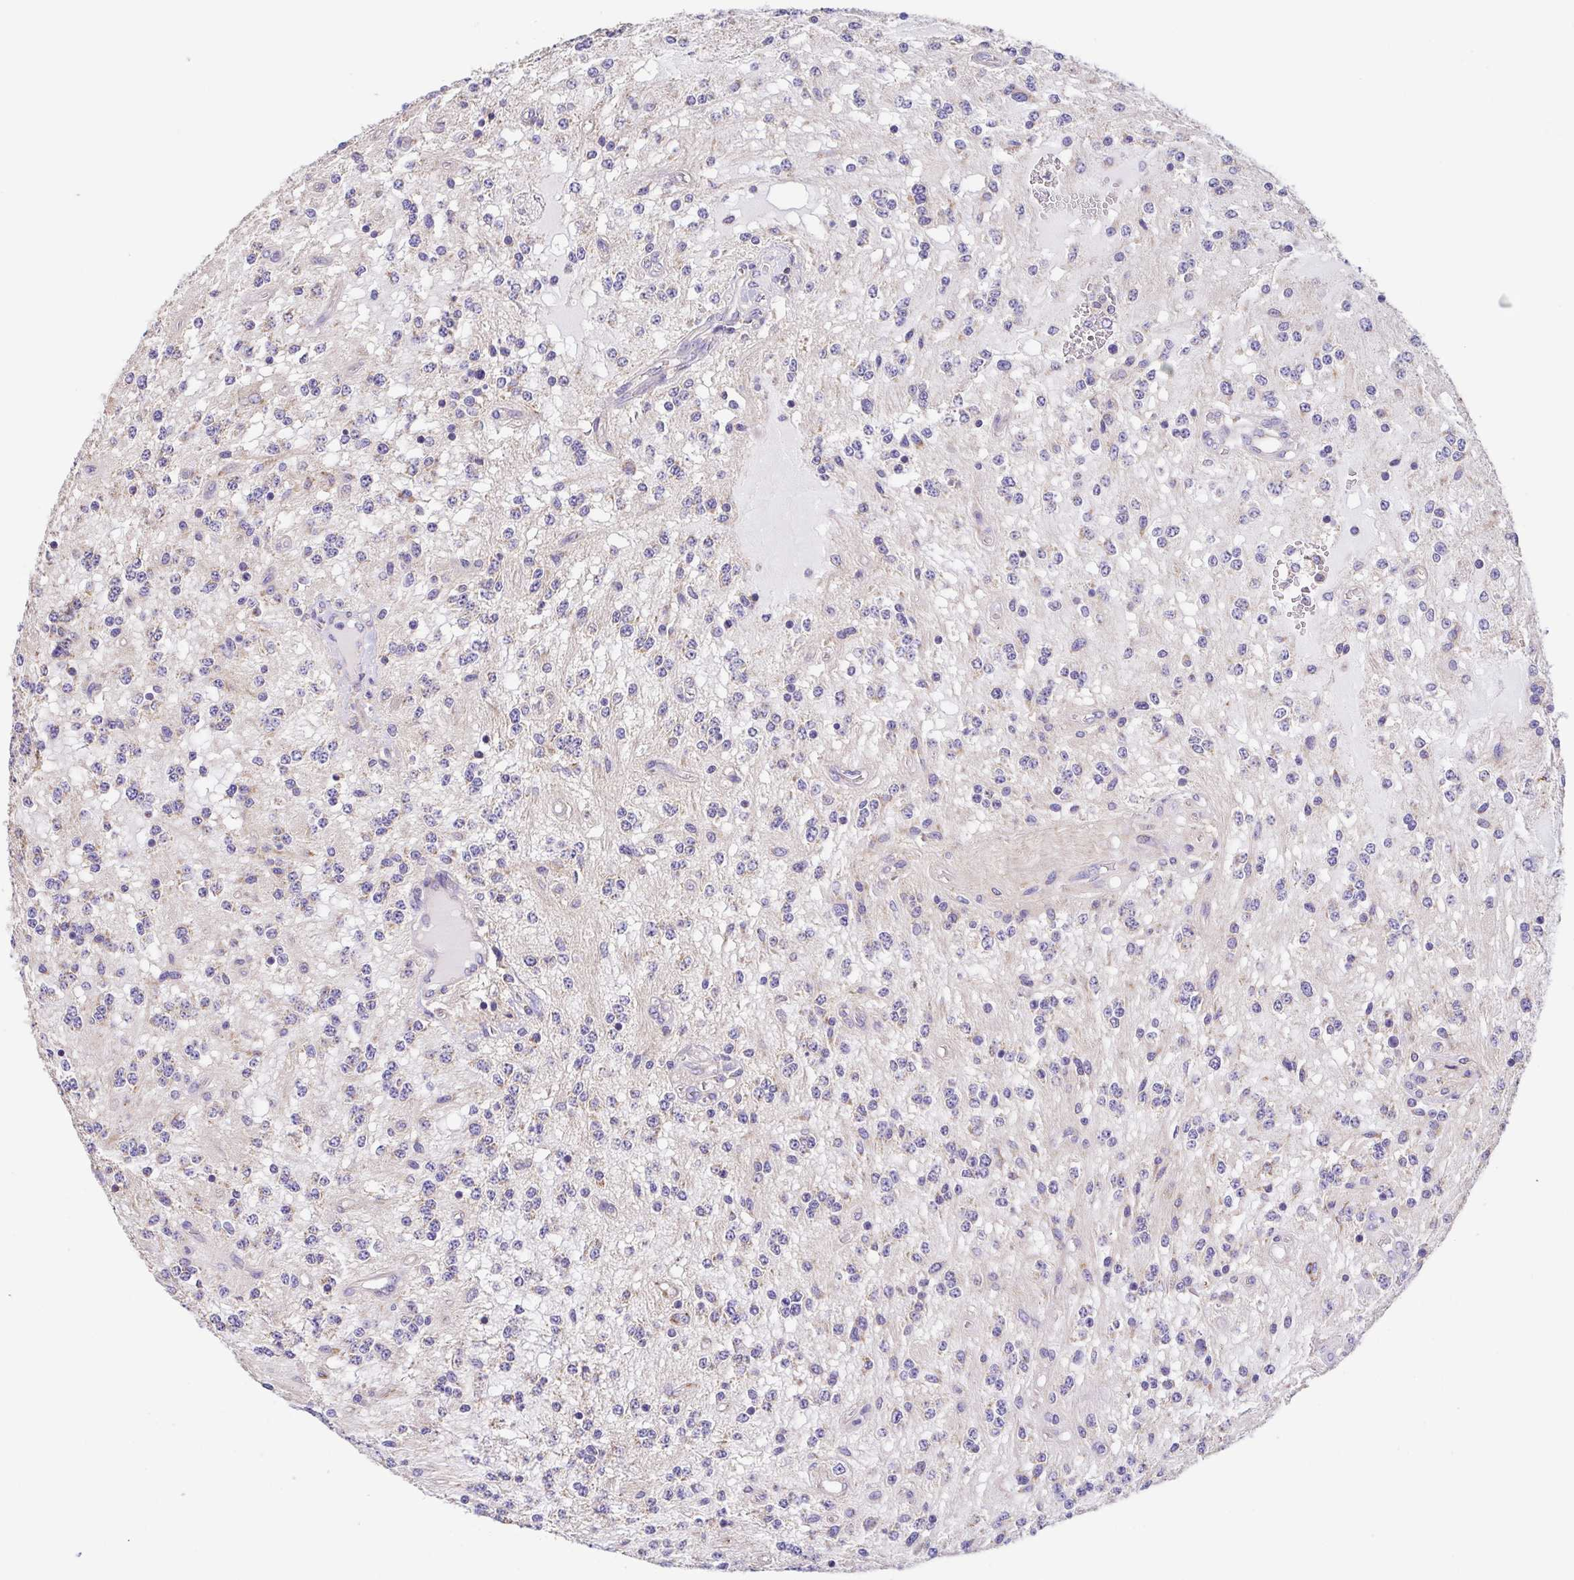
{"staining": {"intensity": "negative", "quantity": "none", "location": "none"}, "tissue": "glioma", "cell_type": "Tumor cells", "image_type": "cancer", "snomed": [{"axis": "morphology", "description": "Glioma, malignant, Low grade"}, {"axis": "topography", "description": "Cerebellum"}], "caption": "Immunohistochemical staining of human glioma reveals no significant positivity in tumor cells.", "gene": "GINM1", "patient": {"sex": "female", "age": 14}}